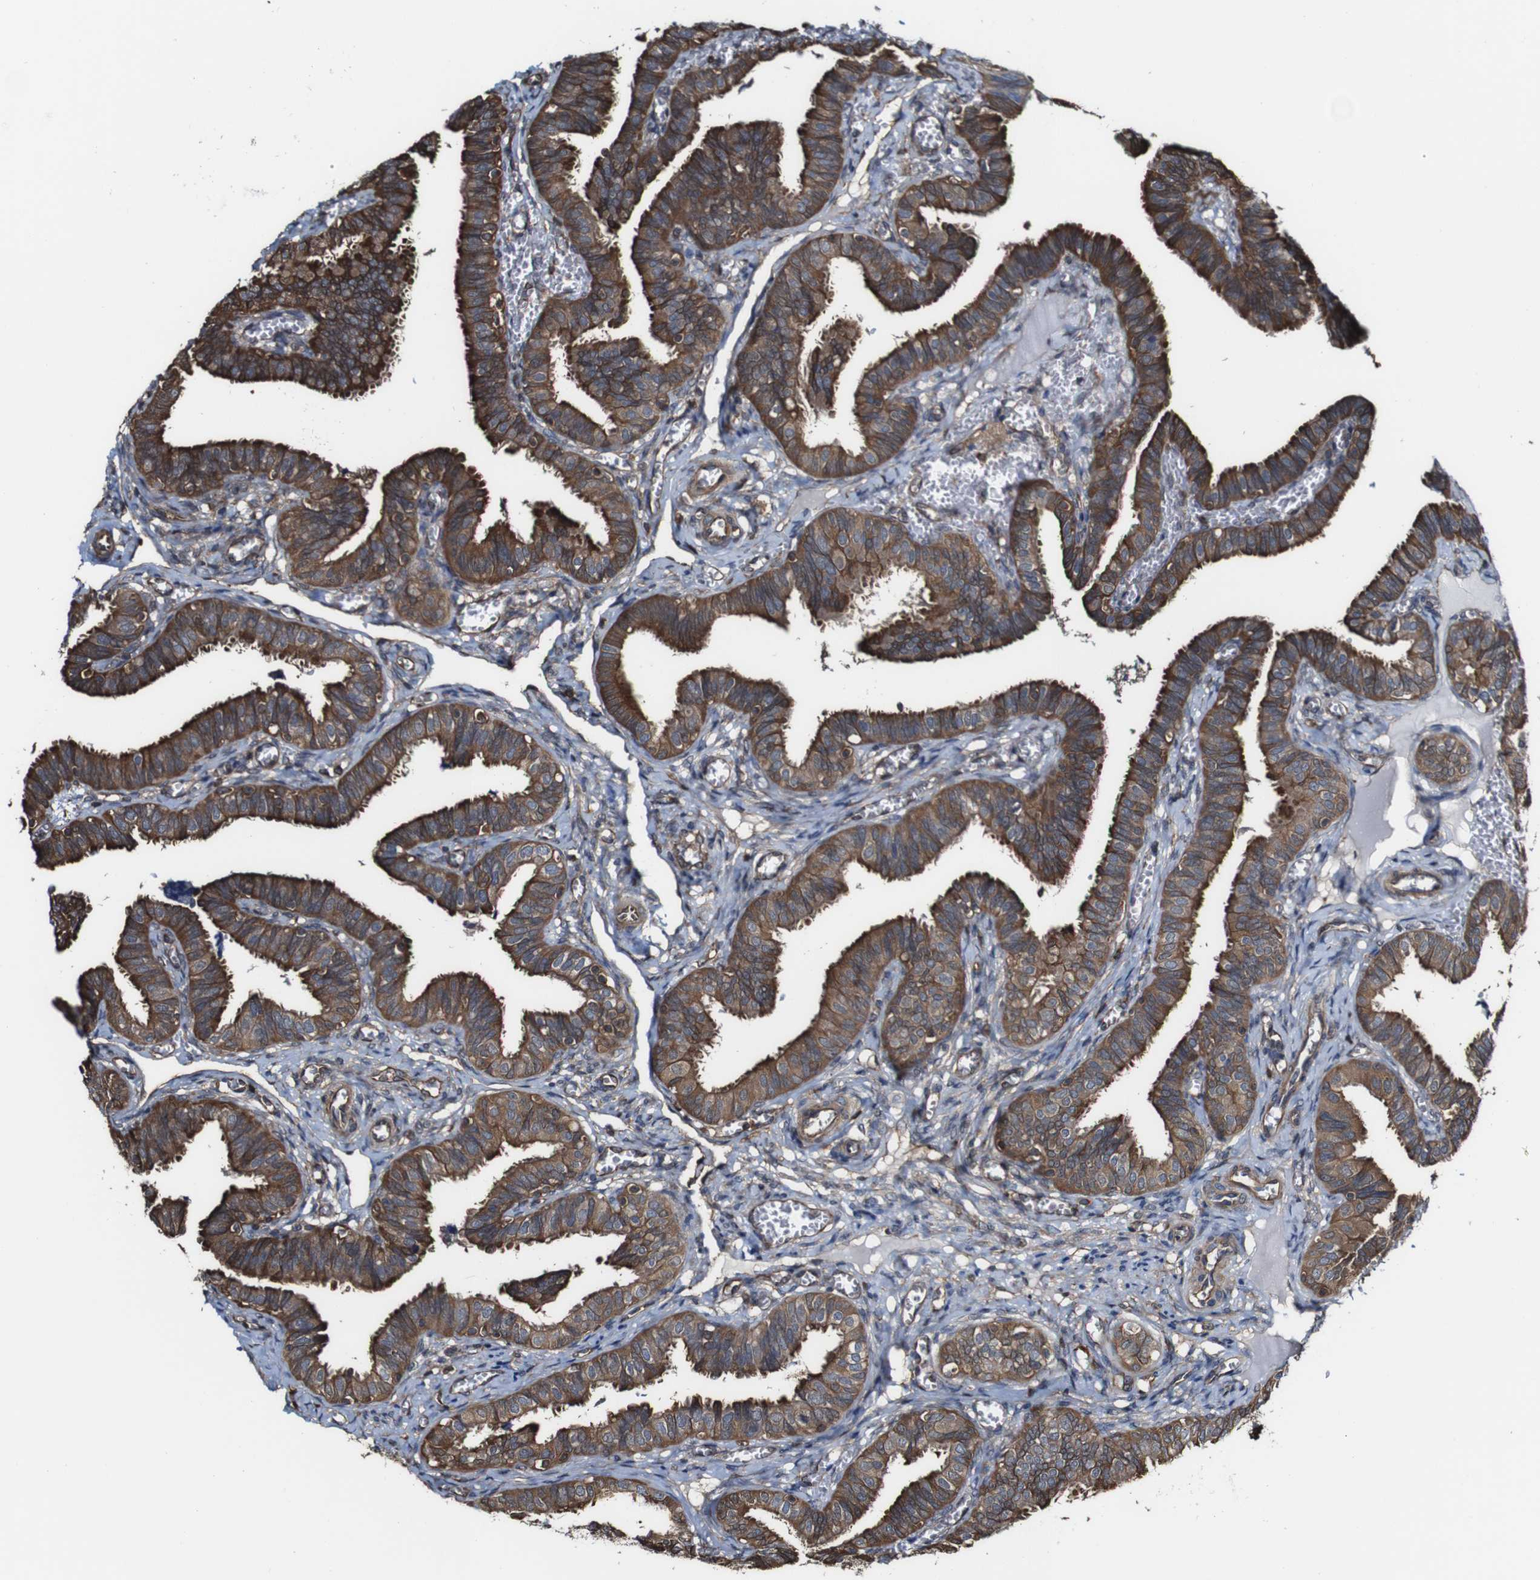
{"staining": {"intensity": "moderate", "quantity": ">75%", "location": "cytoplasmic/membranous"}, "tissue": "fallopian tube", "cell_type": "Glandular cells", "image_type": "normal", "snomed": [{"axis": "morphology", "description": "Normal tissue, NOS"}, {"axis": "topography", "description": "Fallopian tube"}], "caption": "High-power microscopy captured an IHC histopathology image of unremarkable fallopian tube, revealing moderate cytoplasmic/membranous positivity in approximately >75% of glandular cells.", "gene": "PTPRR", "patient": {"sex": "female", "age": 46}}